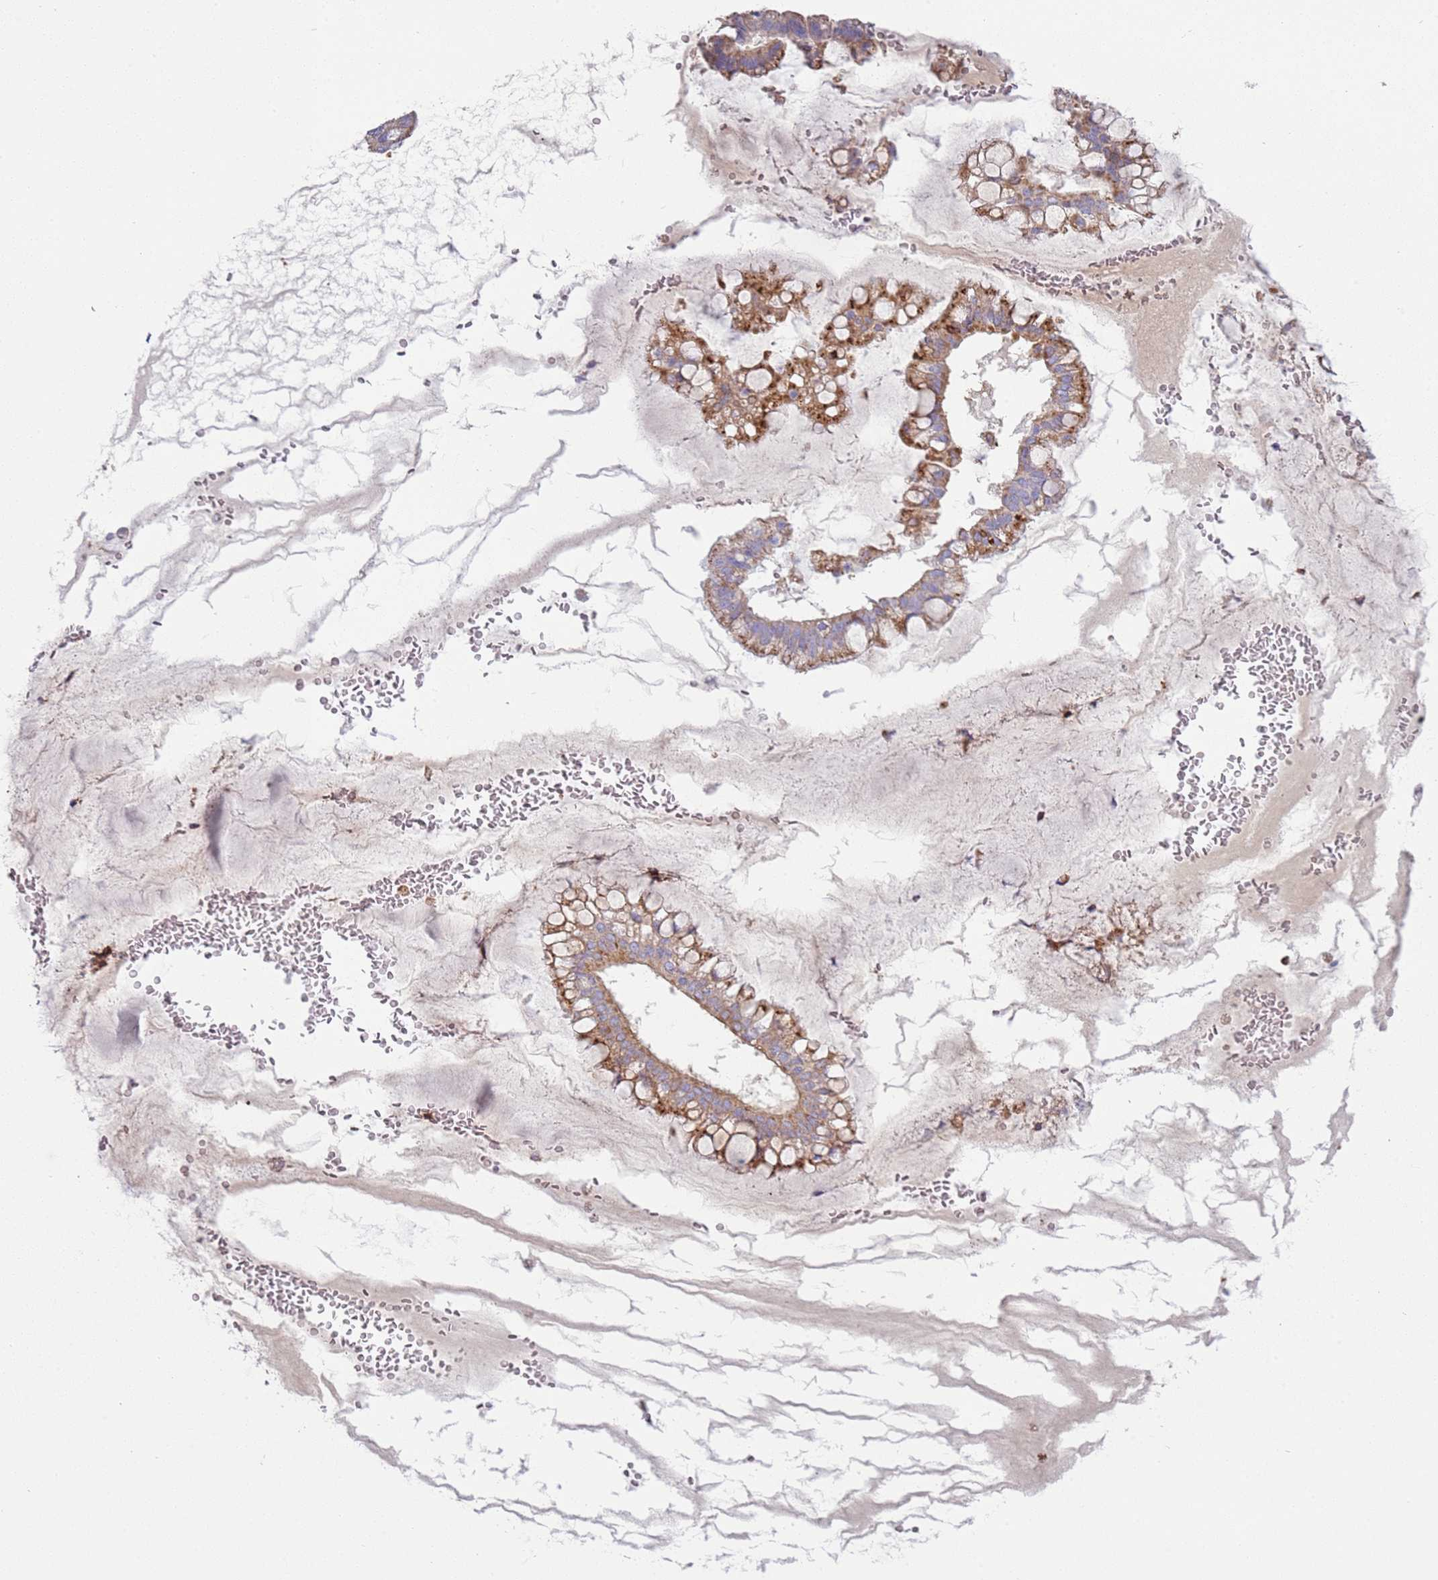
{"staining": {"intensity": "moderate", "quantity": ">75%", "location": "cytoplasmic/membranous"}, "tissue": "ovarian cancer", "cell_type": "Tumor cells", "image_type": "cancer", "snomed": [{"axis": "morphology", "description": "Cystadenocarcinoma, mucinous, NOS"}, {"axis": "topography", "description": "Ovary"}], "caption": "This is an image of IHC staining of mucinous cystadenocarcinoma (ovarian), which shows moderate staining in the cytoplasmic/membranous of tumor cells.", "gene": "TTPAL", "patient": {"sex": "female", "age": 73}}